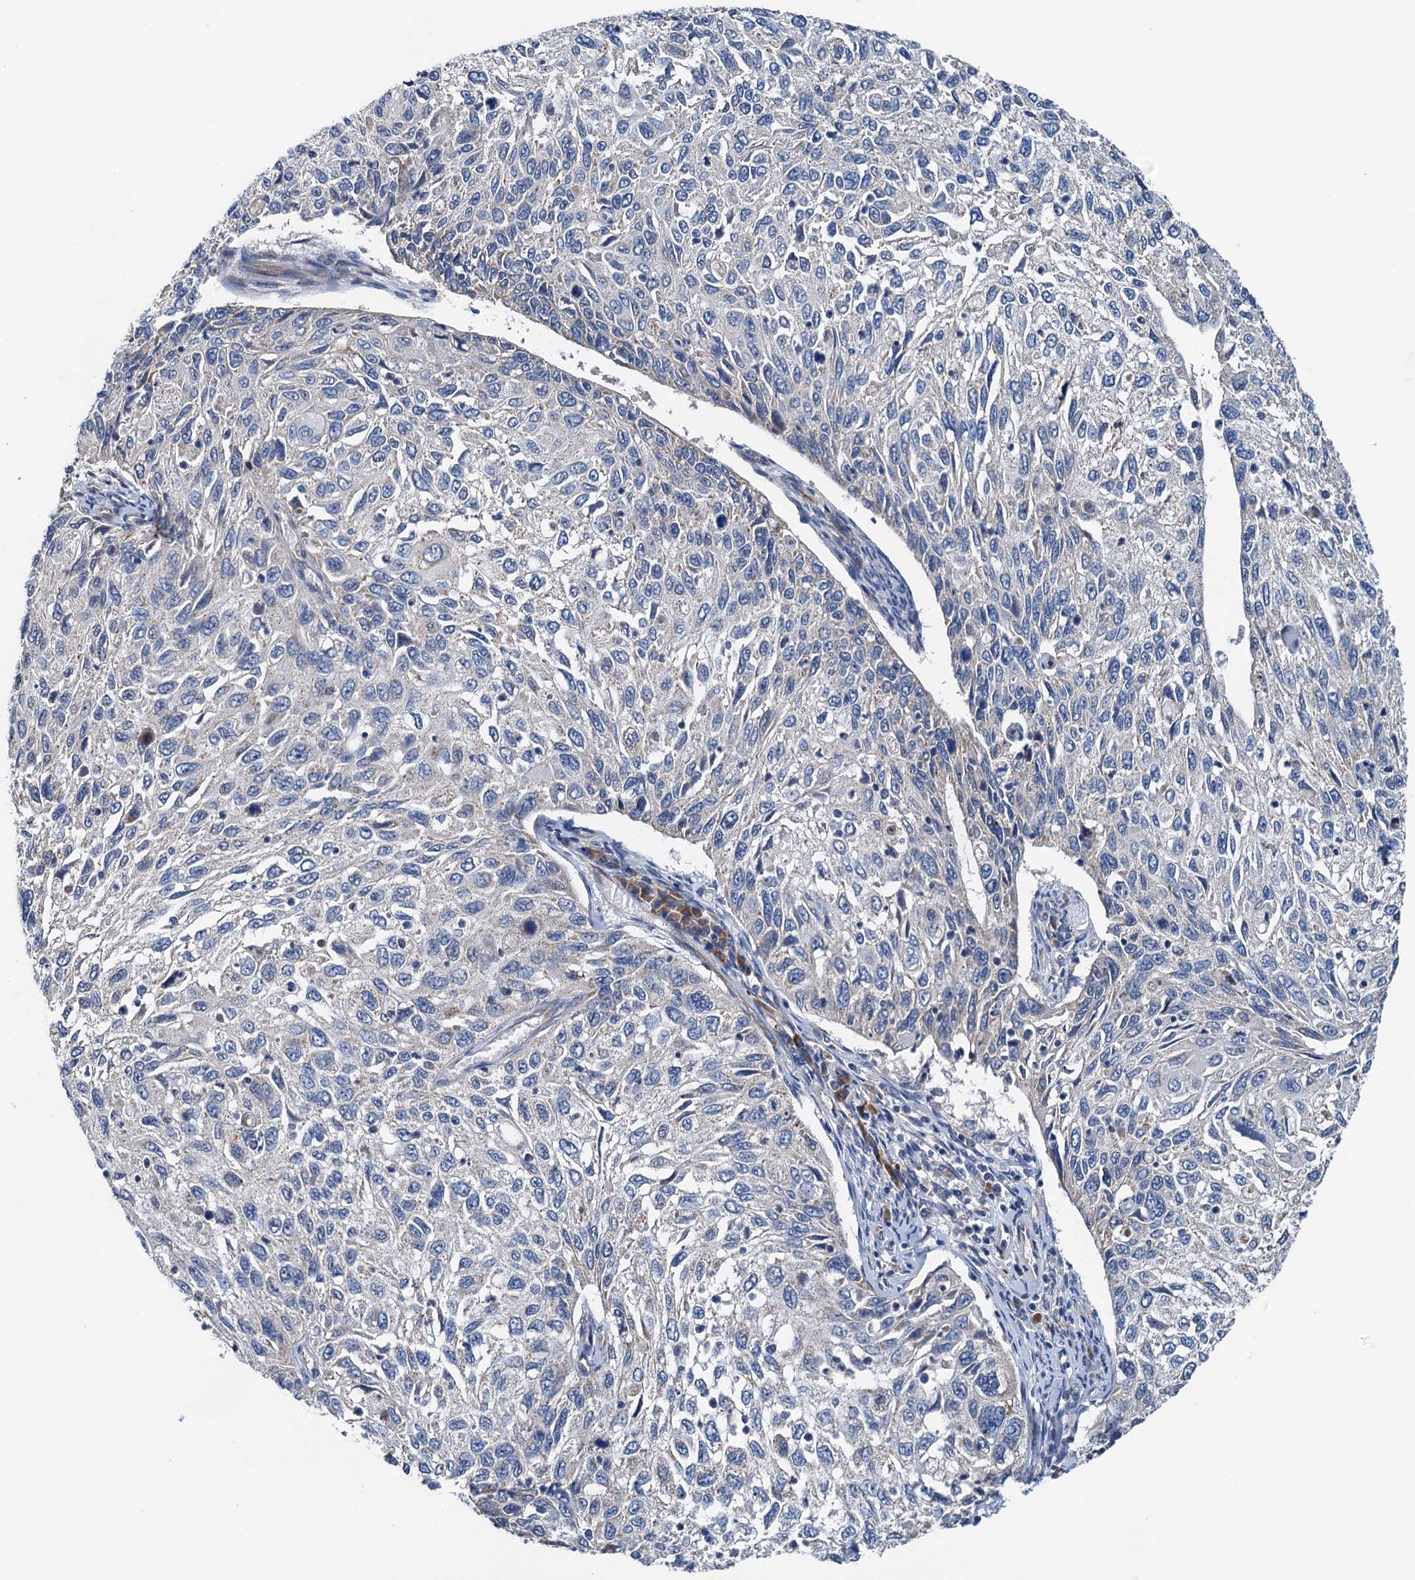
{"staining": {"intensity": "negative", "quantity": "none", "location": "none"}, "tissue": "cervical cancer", "cell_type": "Tumor cells", "image_type": "cancer", "snomed": [{"axis": "morphology", "description": "Squamous cell carcinoma, NOS"}, {"axis": "topography", "description": "Cervix"}], "caption": "Immunohistochemistry (IHC) micrograph of cervical cancer (squamous cell carcinoma) stained for a protein (brown), which shows no staining in tumor cells.", "gene": "ELAC1", "patient": {"sex": "female", "age": 70}}